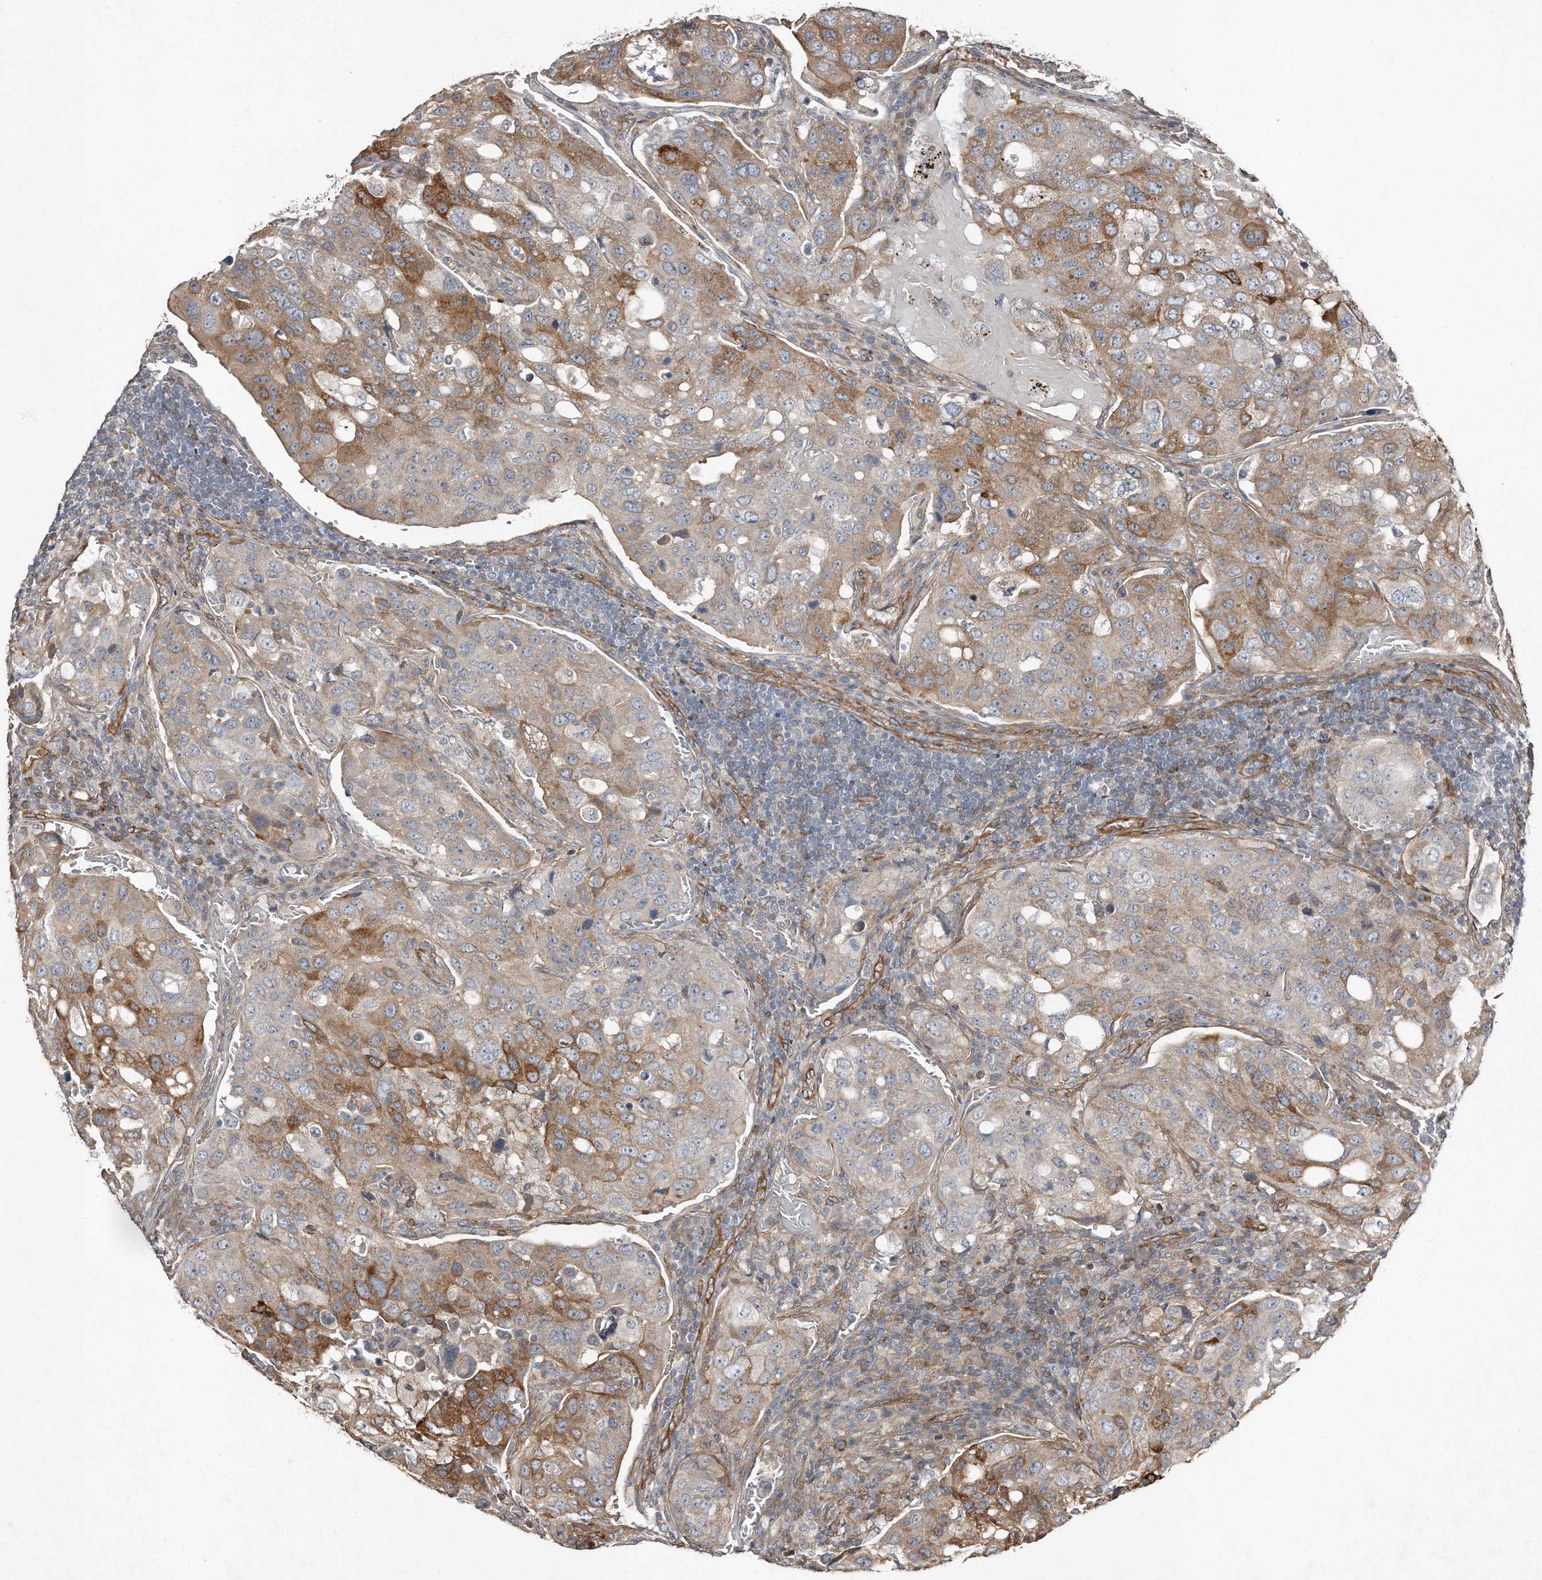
{"staining": {"intensity": "moderate", "quantity": "25%-75%", "location": "cytoplasmic/membranous"}, "tissue": "urothelial cancer", "cell_type": "Tumor cells", "image_type": "cancer", "snomed": [{"axis": "morphology", "description": "Urothelial carcinoma, High grade"}, {"axis": "topography", "description": "Lymph node"}, {"axis": "topography", "description": "Urinary bladder"}], "caption": "IHC image of neoplastic tissue: human urothelial cancer stained using IHC shows medium levels of moderate protein expression localized specifically in the cytoplasmic/membranous of tumor cells, appearing as a cytoplasmic/membranous brown color.", "gene": "SNAP47", "patient": {"sex": "male", "age": 51}}